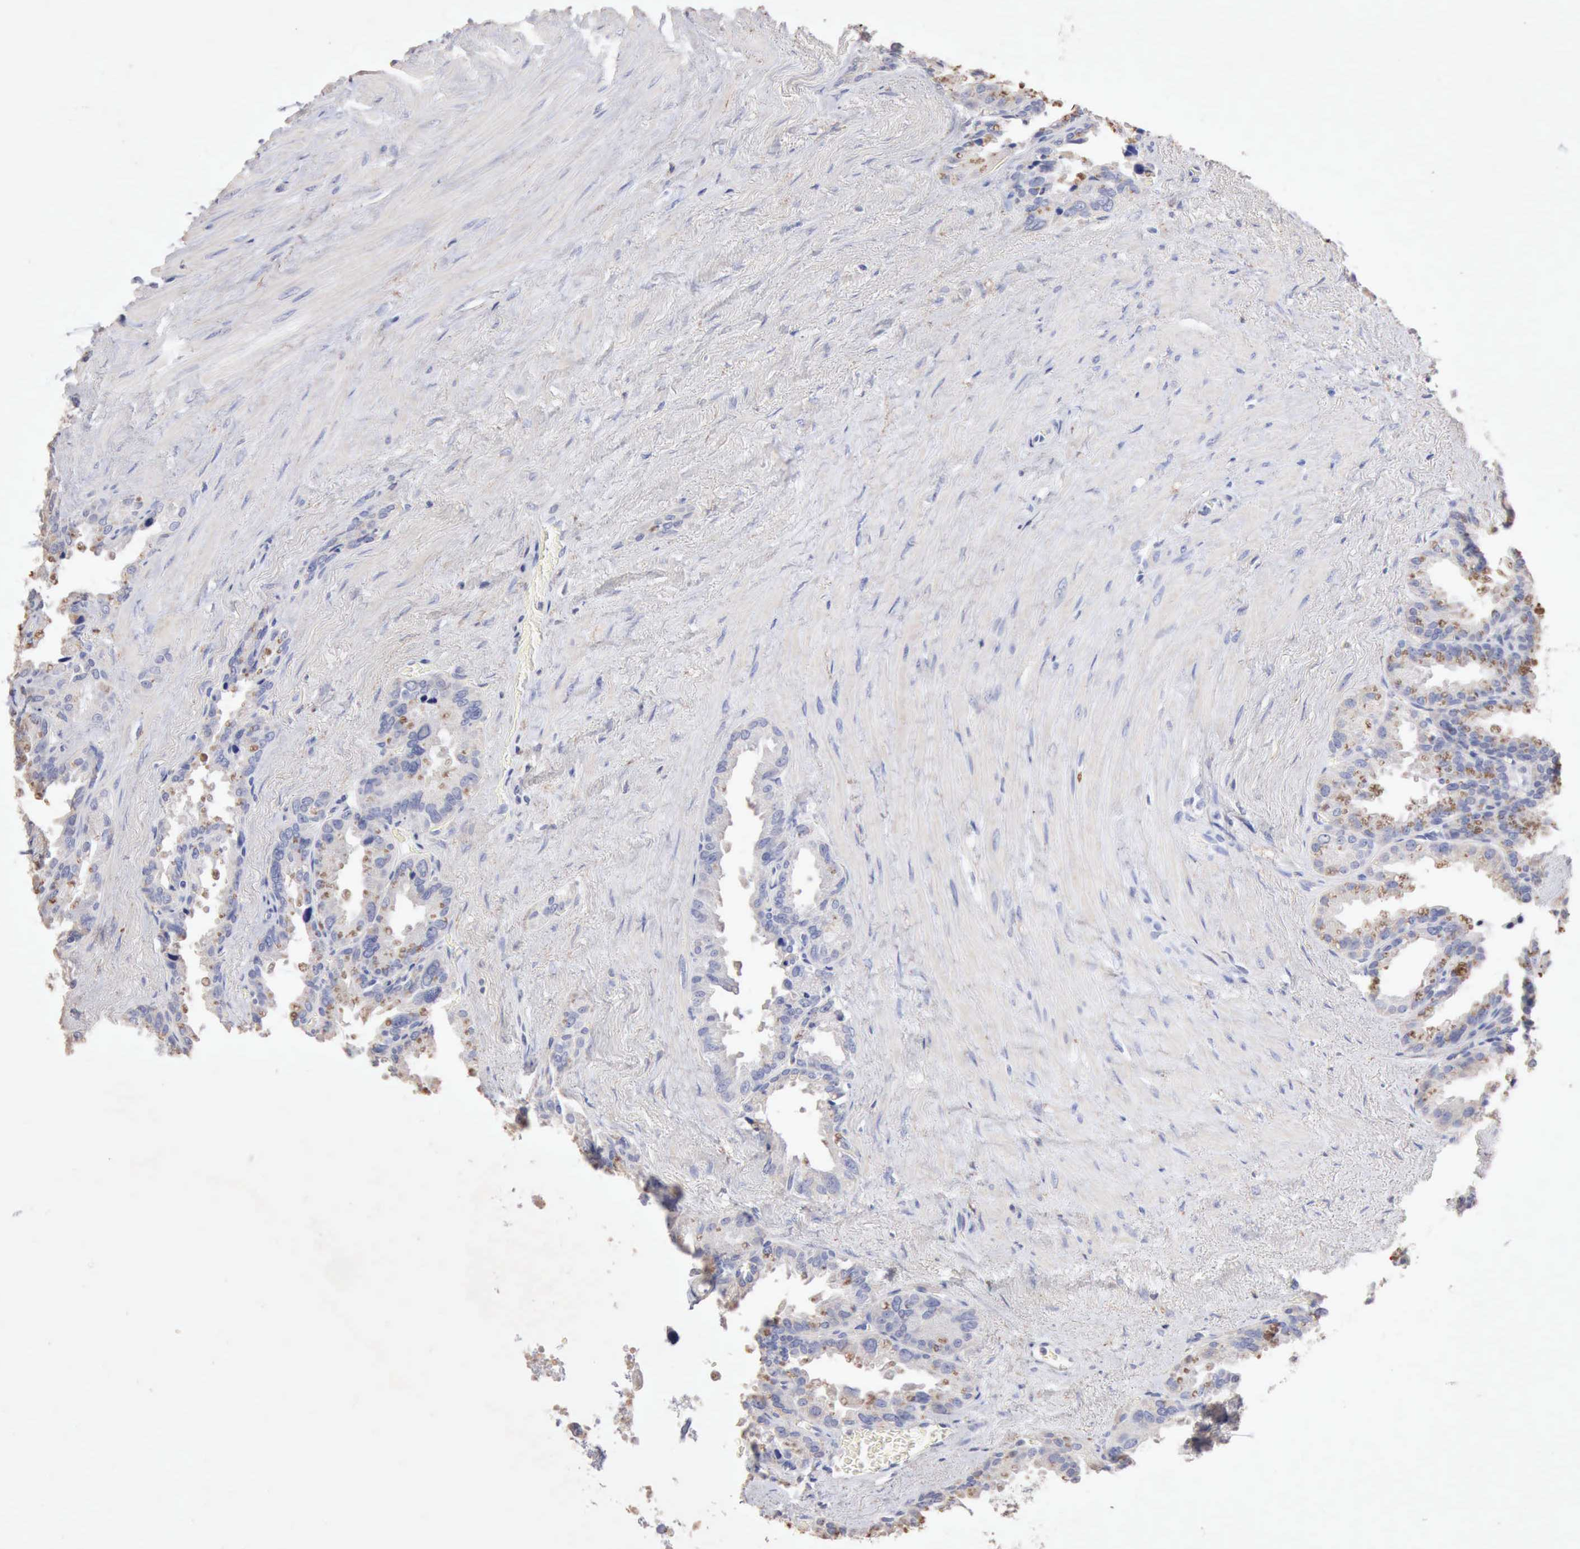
{"staining": {"intensity": "negative", "quantity": "none", "location": "none"}, "tissue": "seminal vesicle", "cell_type": "Glandular cells", "image_type": "normal", "snomed": [{"axis": "morphology", "description": "Normal tissue, NOS"}, {"axis": "topography", "description": "Prostate"}, {"axis": "topography", "description": "Seminal veicle"}], "caption": "This is a photomicrograph of immunohistochemistry (IHC) staining of unremarkable seminal vesicle, which shows no expression in glandular cells.", "gene": "KRT6B", "patient": {"sex": "male", "age": 63}}